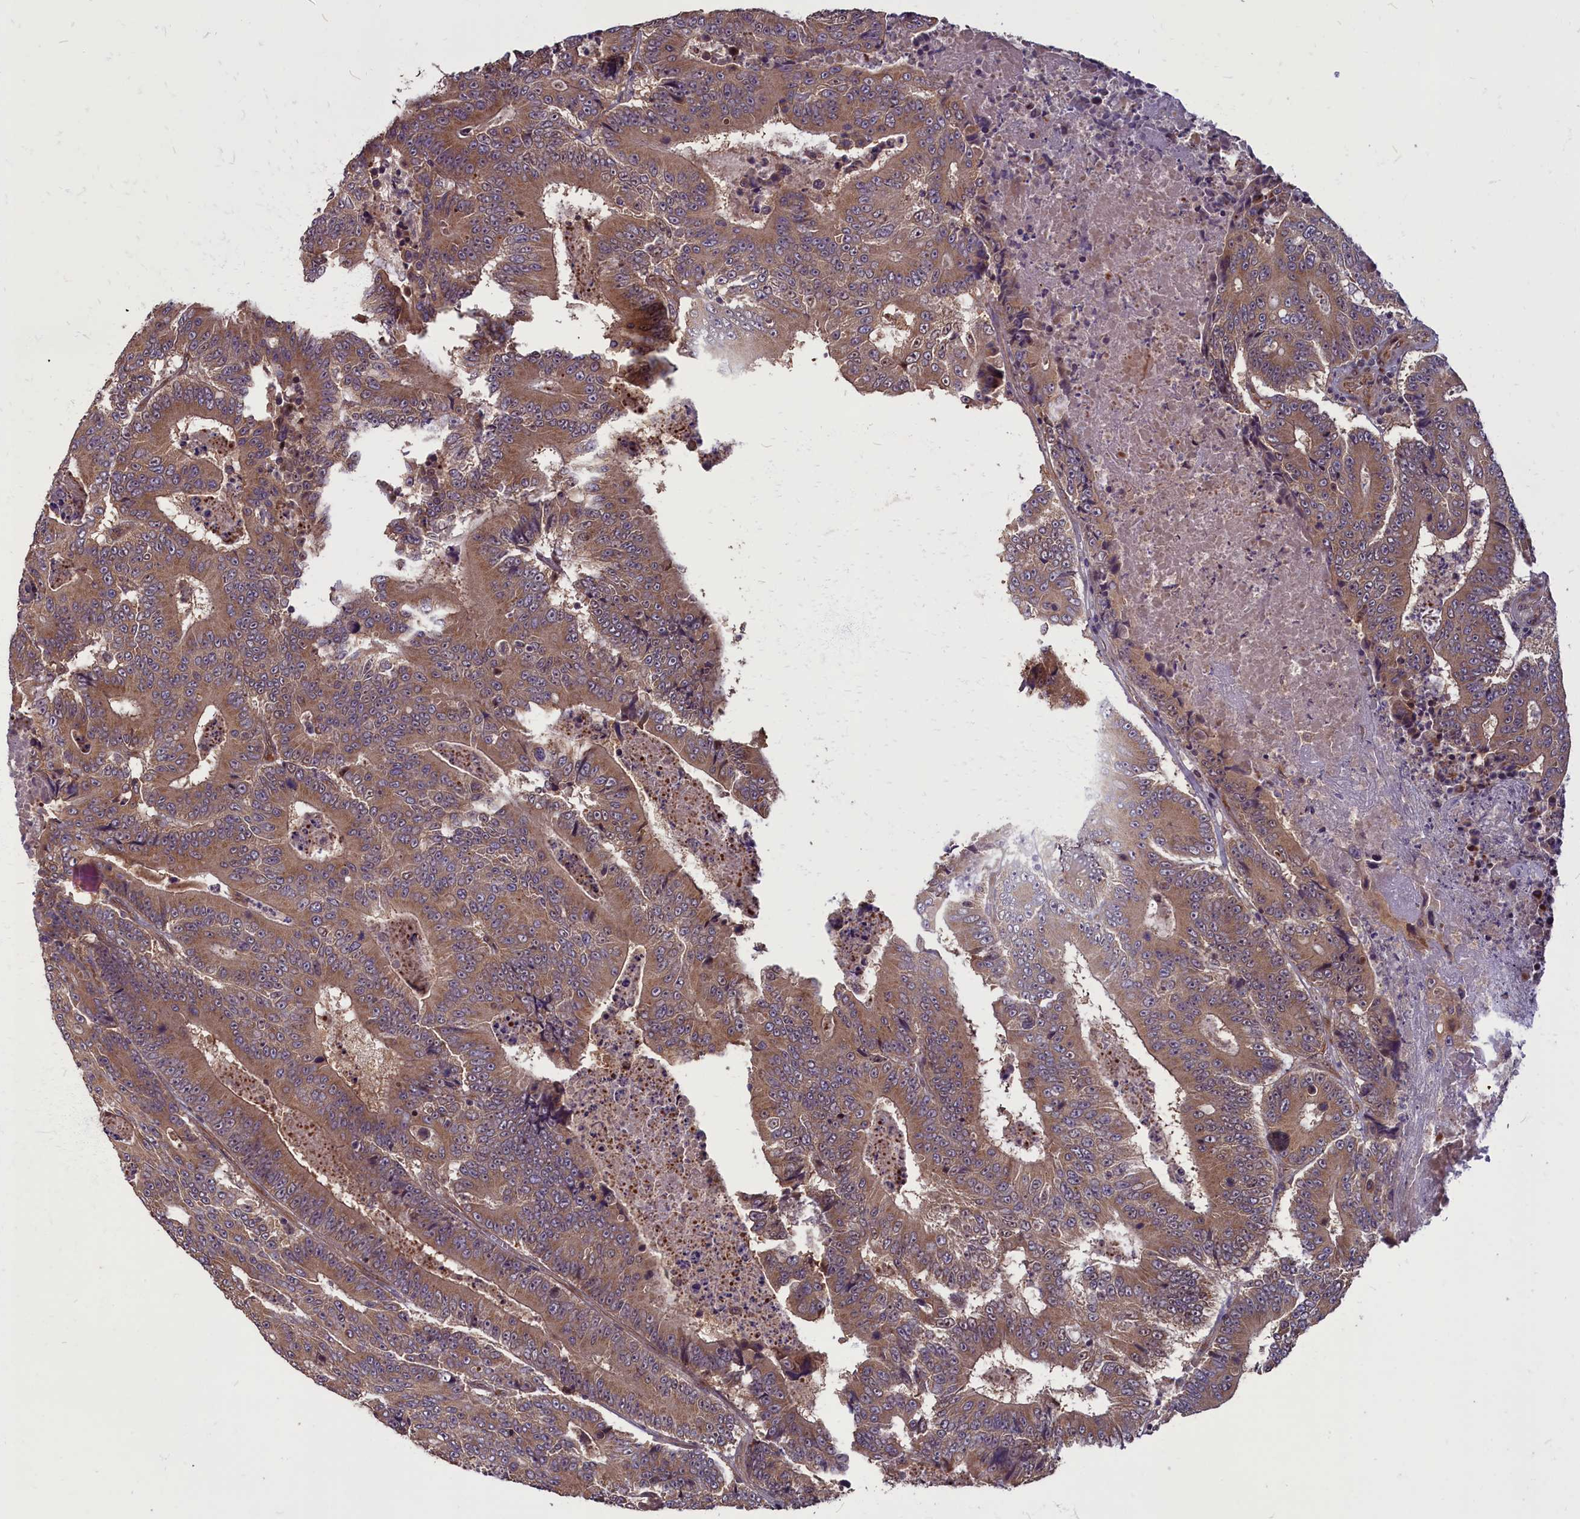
{"staining": {"intensity": "moderate", "quantity": ">75%", "location": "cytoplasmic/membranous"}, "tissue": "colorectal cancer", "cell_type": "Tumor cells", "image_type": "cancer", "snomed": [{"axis": "morphology", "description": "Adenocarcinoma, NOS"}, {"axis": "topography", "description": "Colon"}], "caption": "A high-resolution micrograph shows immunohistochemistry (IHC) staining of colorectal adenocarcinoma, which shows moderate cytoplasmic/membranous expression in approximately >75% of tumor cells.", "gene": "MYCBP", "patient": {"sex": "male", "age": 83}}